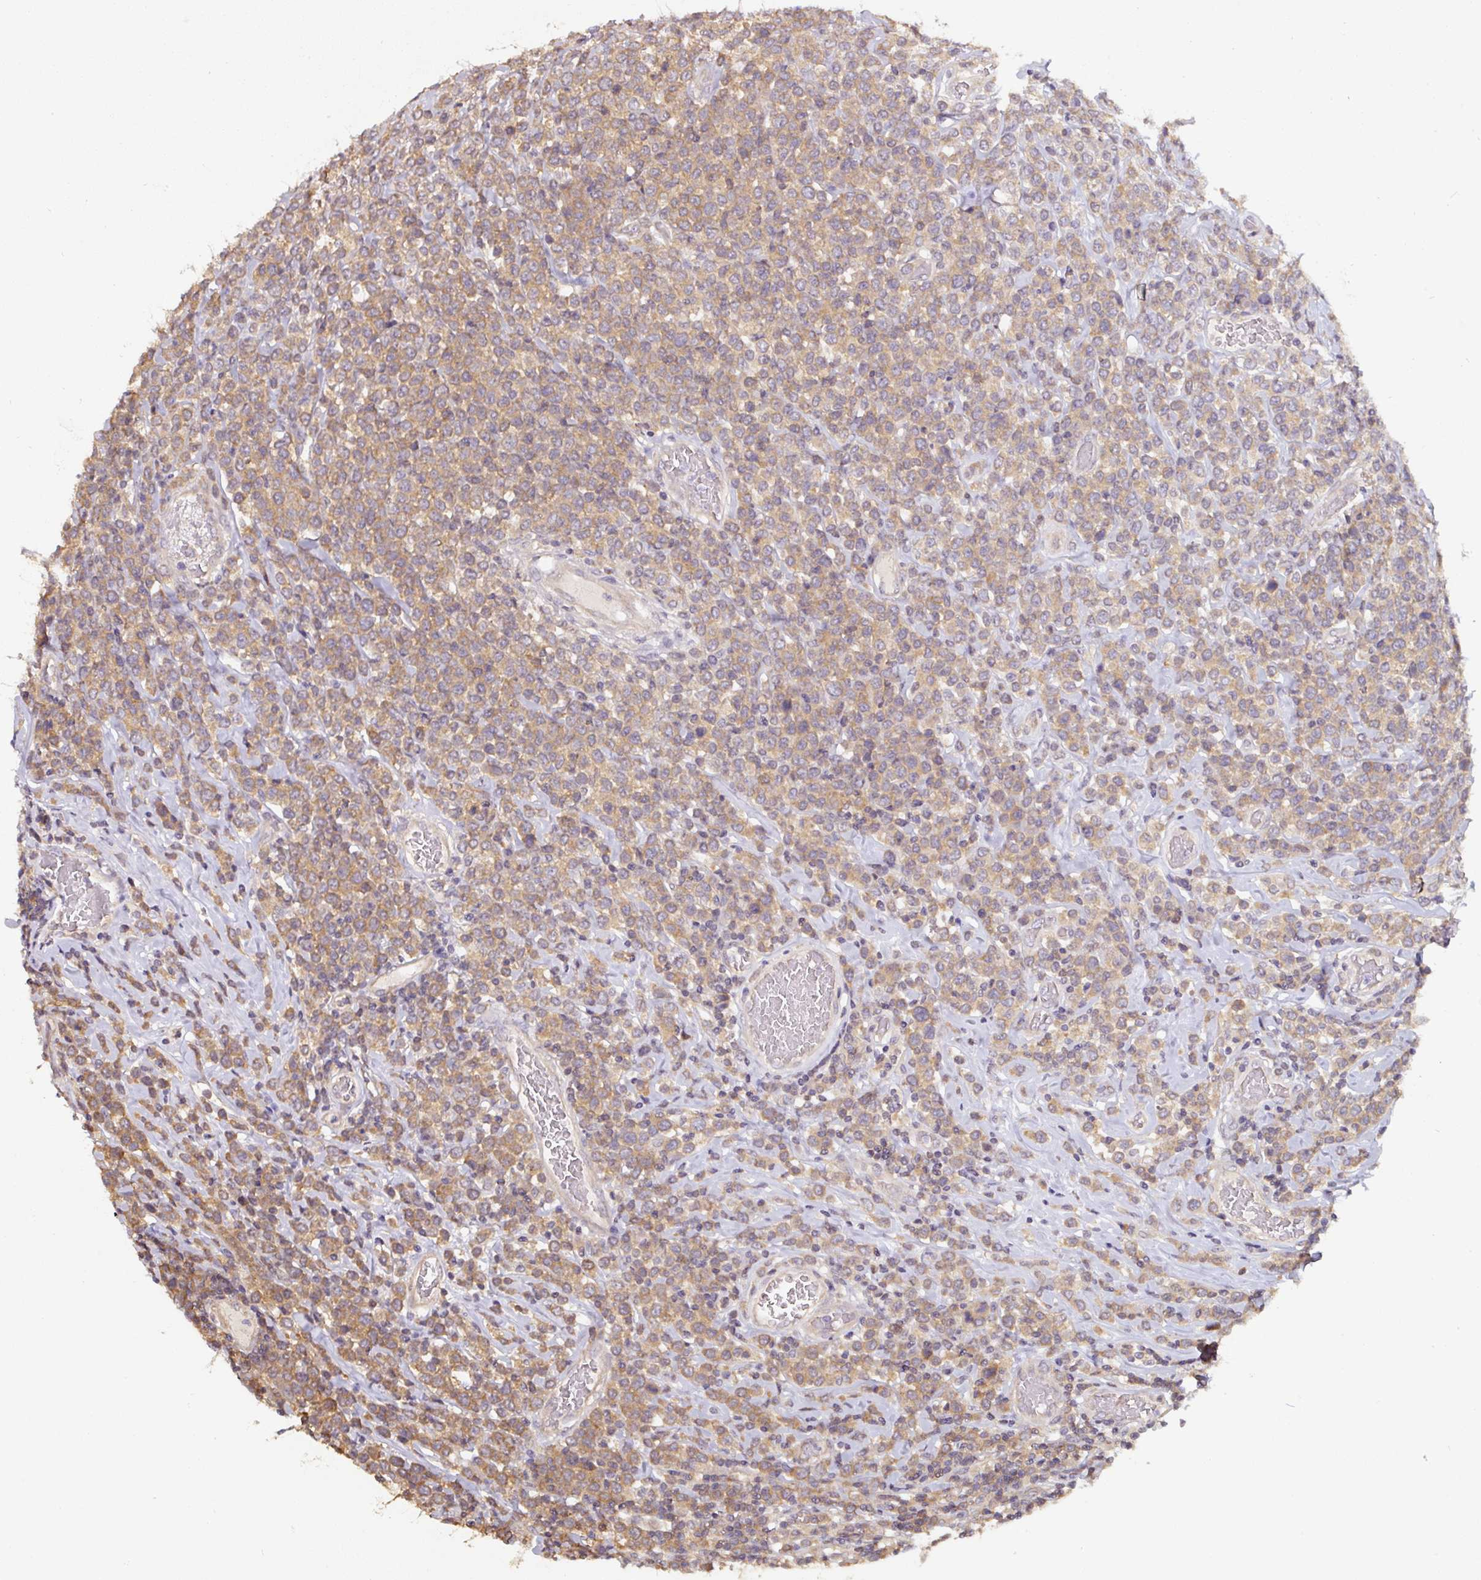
{"staining": {"intensity": "moderate", "quantity": ">75%", "location": "cytoplasmic/membranous"}, "tissue": "lymphoma", "cell_type": "Tumor cells", "image_type": "cancer", "snomed": [{"axis": "morphology", "description": "Malignant lymphoma, non-Hodgkin's type, High grade"}, {"axis": "topography", "description": "Soft tissue"}], "caption": "About >75% of tumor cells in human lymphoma reveal moderate cytoplasmic/membranous protein expression as visualized by brown immunohistochemical staining.", "gene": "ST13", "patient": {"sex": "female", "age": 56}}